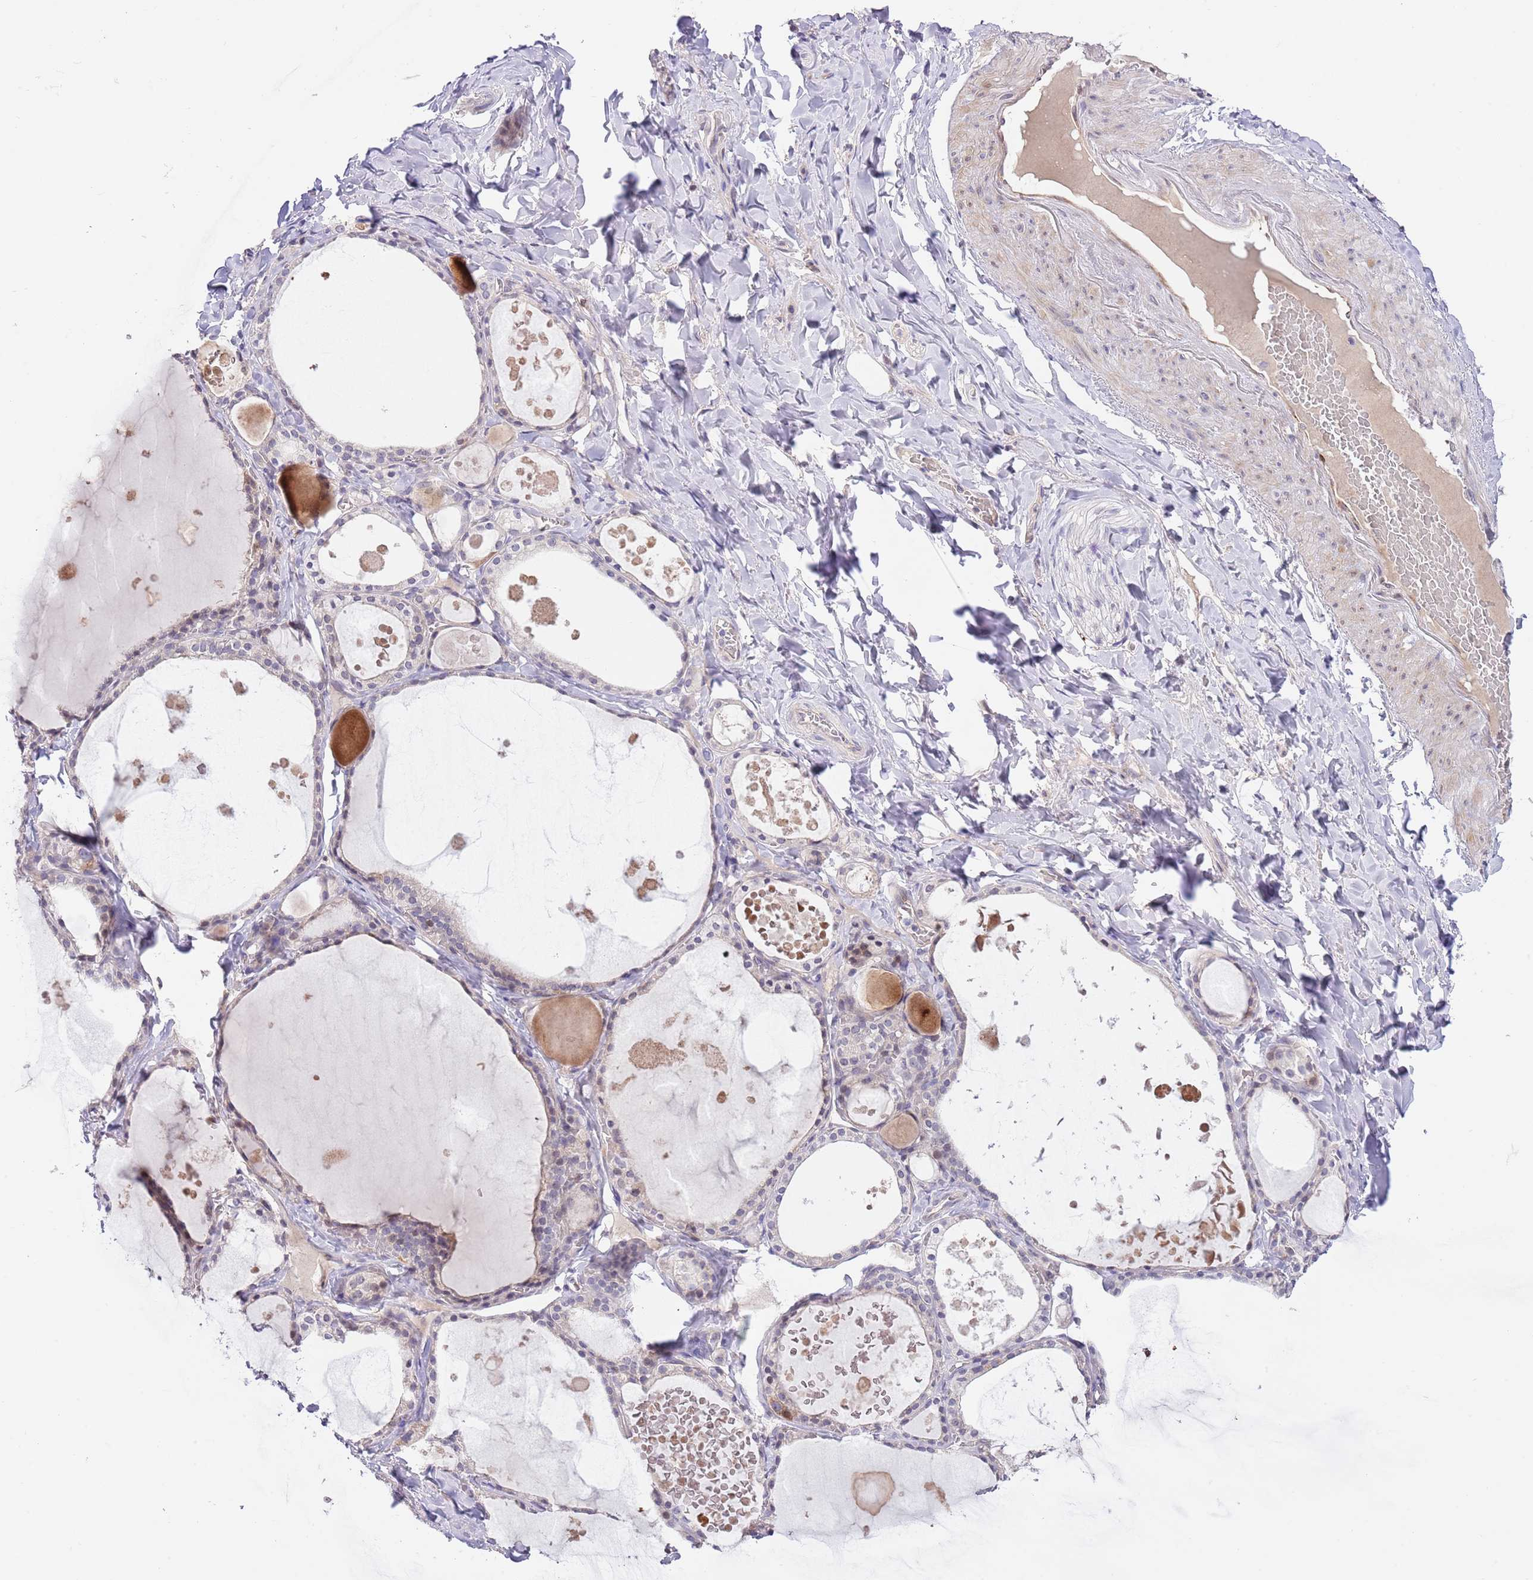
{"staining": {"intensity": "negative", "quantity": "none", "location": "none"}, "tissue": "thyroid gland", "cell_type": "Glandular cells", "image_type": "normal", "snomed": [{"axis": "morphology", "description": "Normal tissue, NOS"}, {"axis": "topography", "description": "Thyroid gland"}], "caption": "Immunohistochemical staining of normal thyroid gland exhibits no significant positivity in glandular cells.", "gene": "AP1S2", "patient": {"sex": "male", "age": 56}}